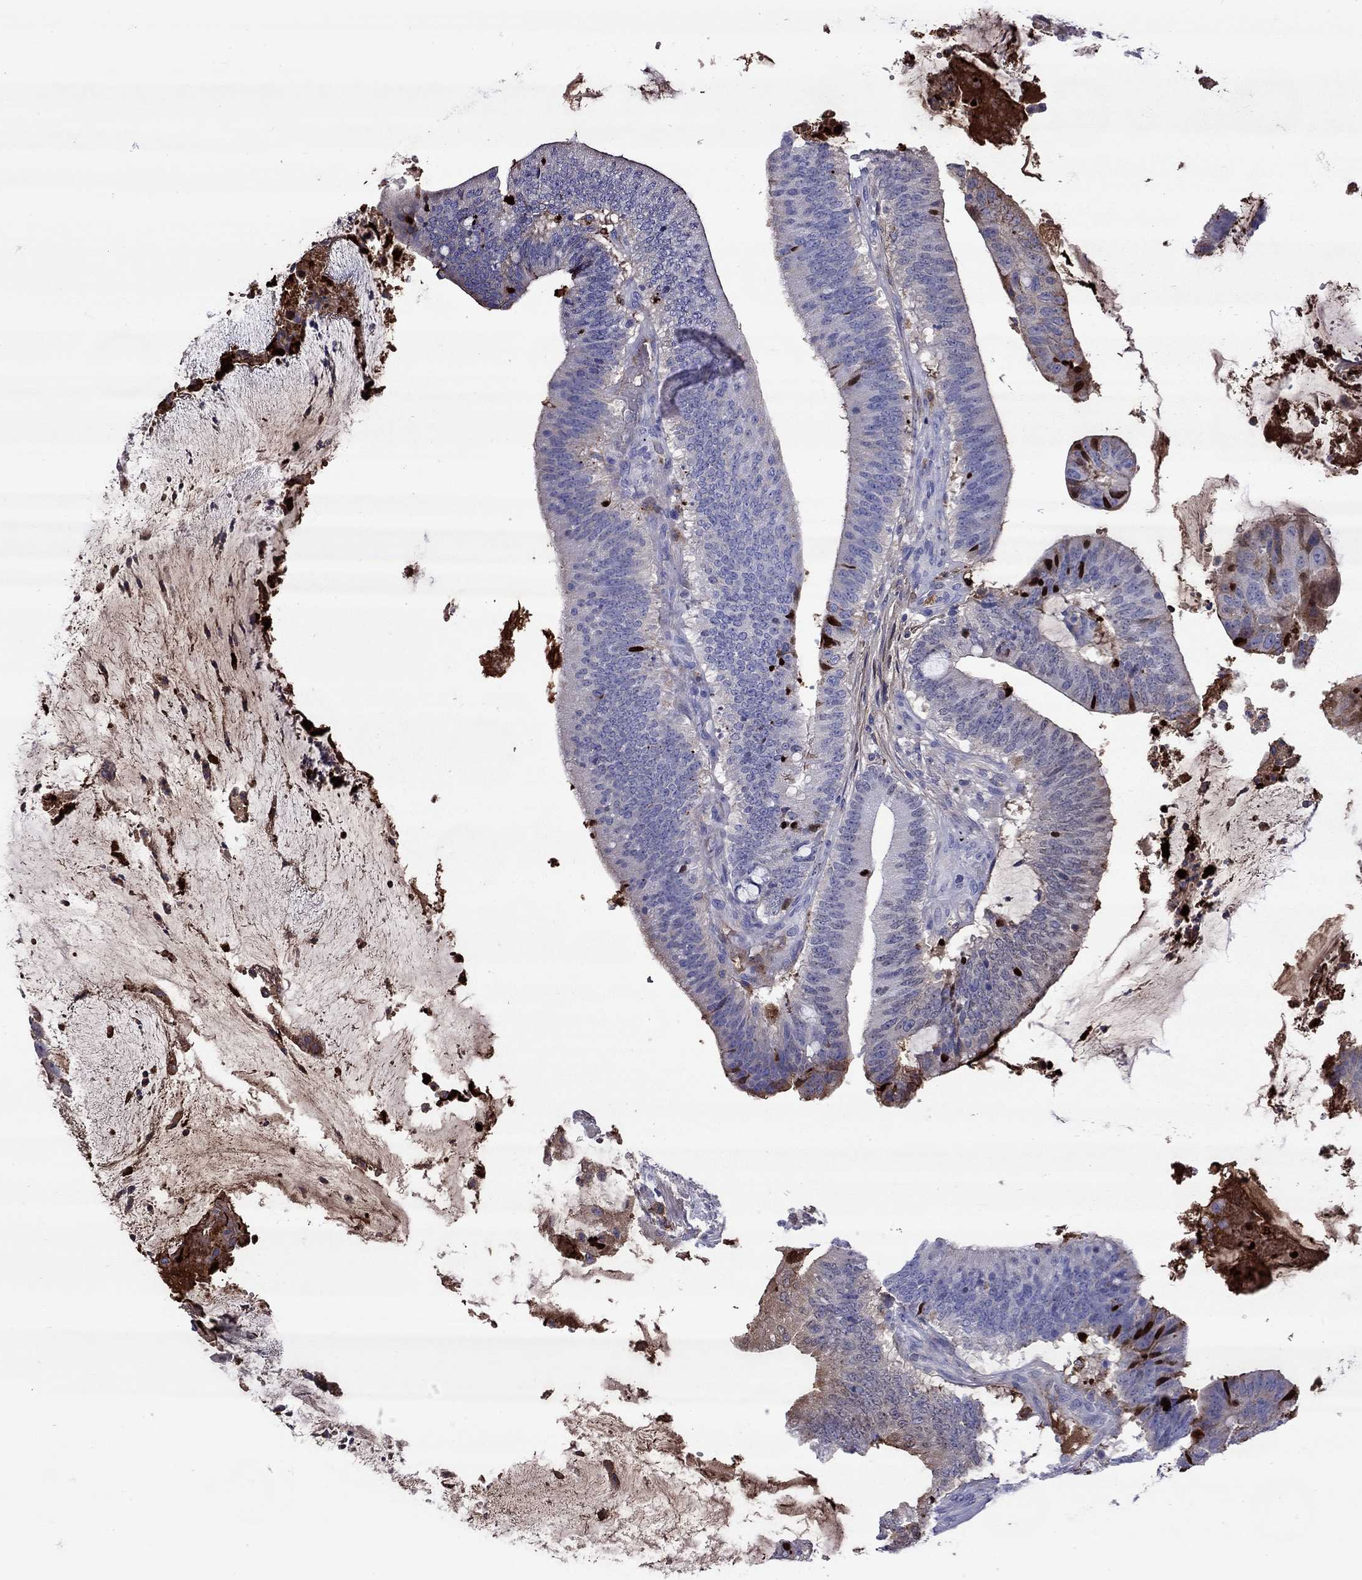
{"staining": {"intensity": "strong", "quantity": "<25%", "location": "cytoplasmic/membranous"}, "tissue": "colorectal cancer", "cell_type": "Tumor cells", "image_type": "cancer", "snomed": [{"axis": "morphology", "description": "Adenocarcinoma, NOS"}, {"axis": "topography", "description": "Colon"}], "caption": "Brown immunohistochemical staining in human colorectal cancer (adenocarcinoma) exhibits strong cytoplasmic/membranous positivity in approximately <25% of tumor cells. (DAB (3,3'-diaminobenzidine) IHC, brown staining for protein, blue staining for nuclei).", "gene": "SERPINA3", "patient": {"sex": "female", "age": 43}}